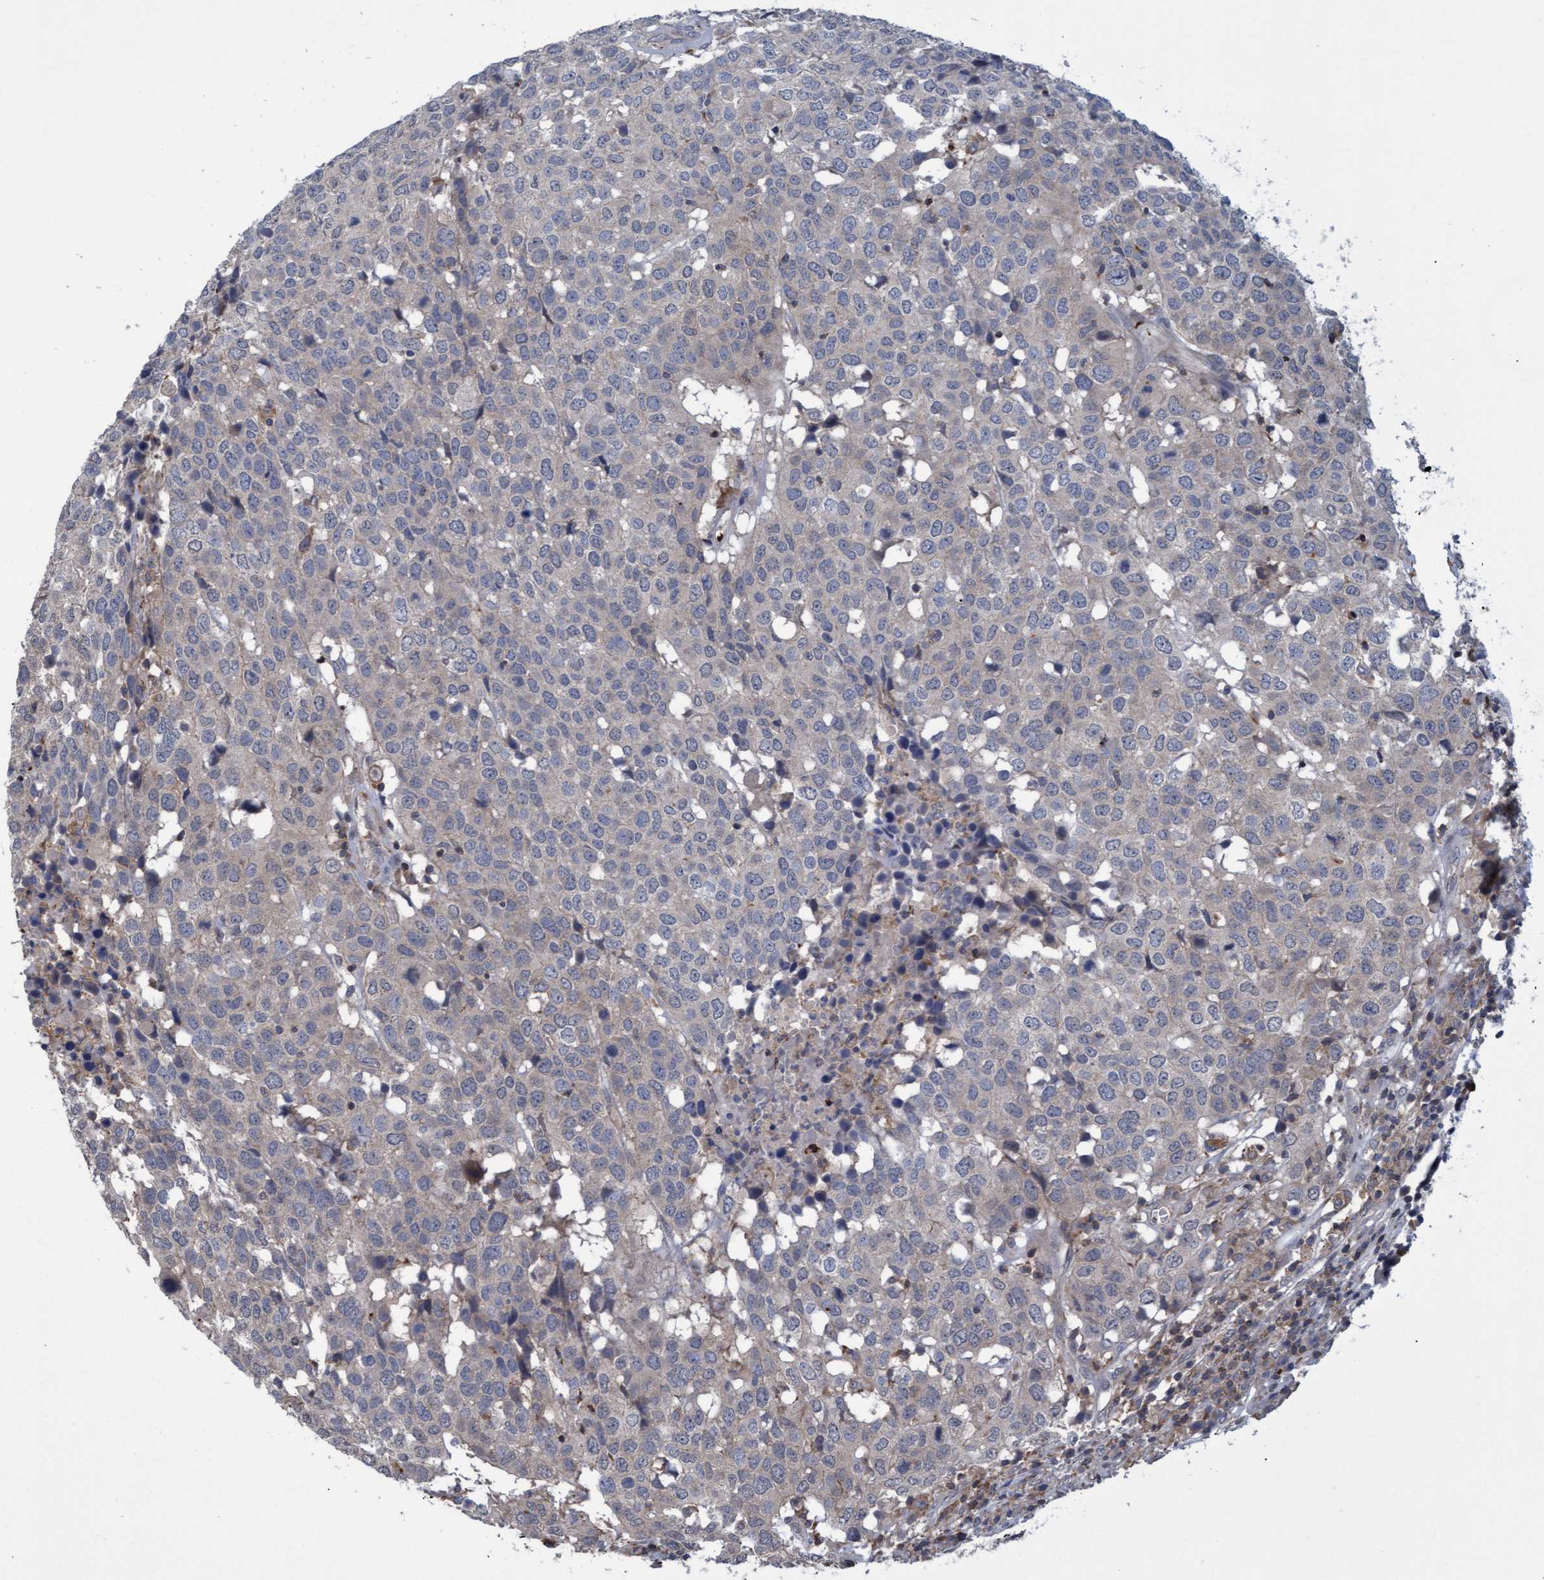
{"staining": {"intensity": "negative", "quantity": "none", "location": "none"}, "tissue": "head and neck cancer", "cell_type": "Tumor cells", "image_type": "cancer", "snomed": [{"axis": "morphology", "description": "Squamous cell carcinoma, NOS"}, {"axis": "topography", "description": "Head-Neck"}], "caption": "Head and neck cancer was stained to show a protein in brown. There is no significant staining in tumor cells.", "gene": "NAA15", "patient": {"sex": "male", "age": 66}}